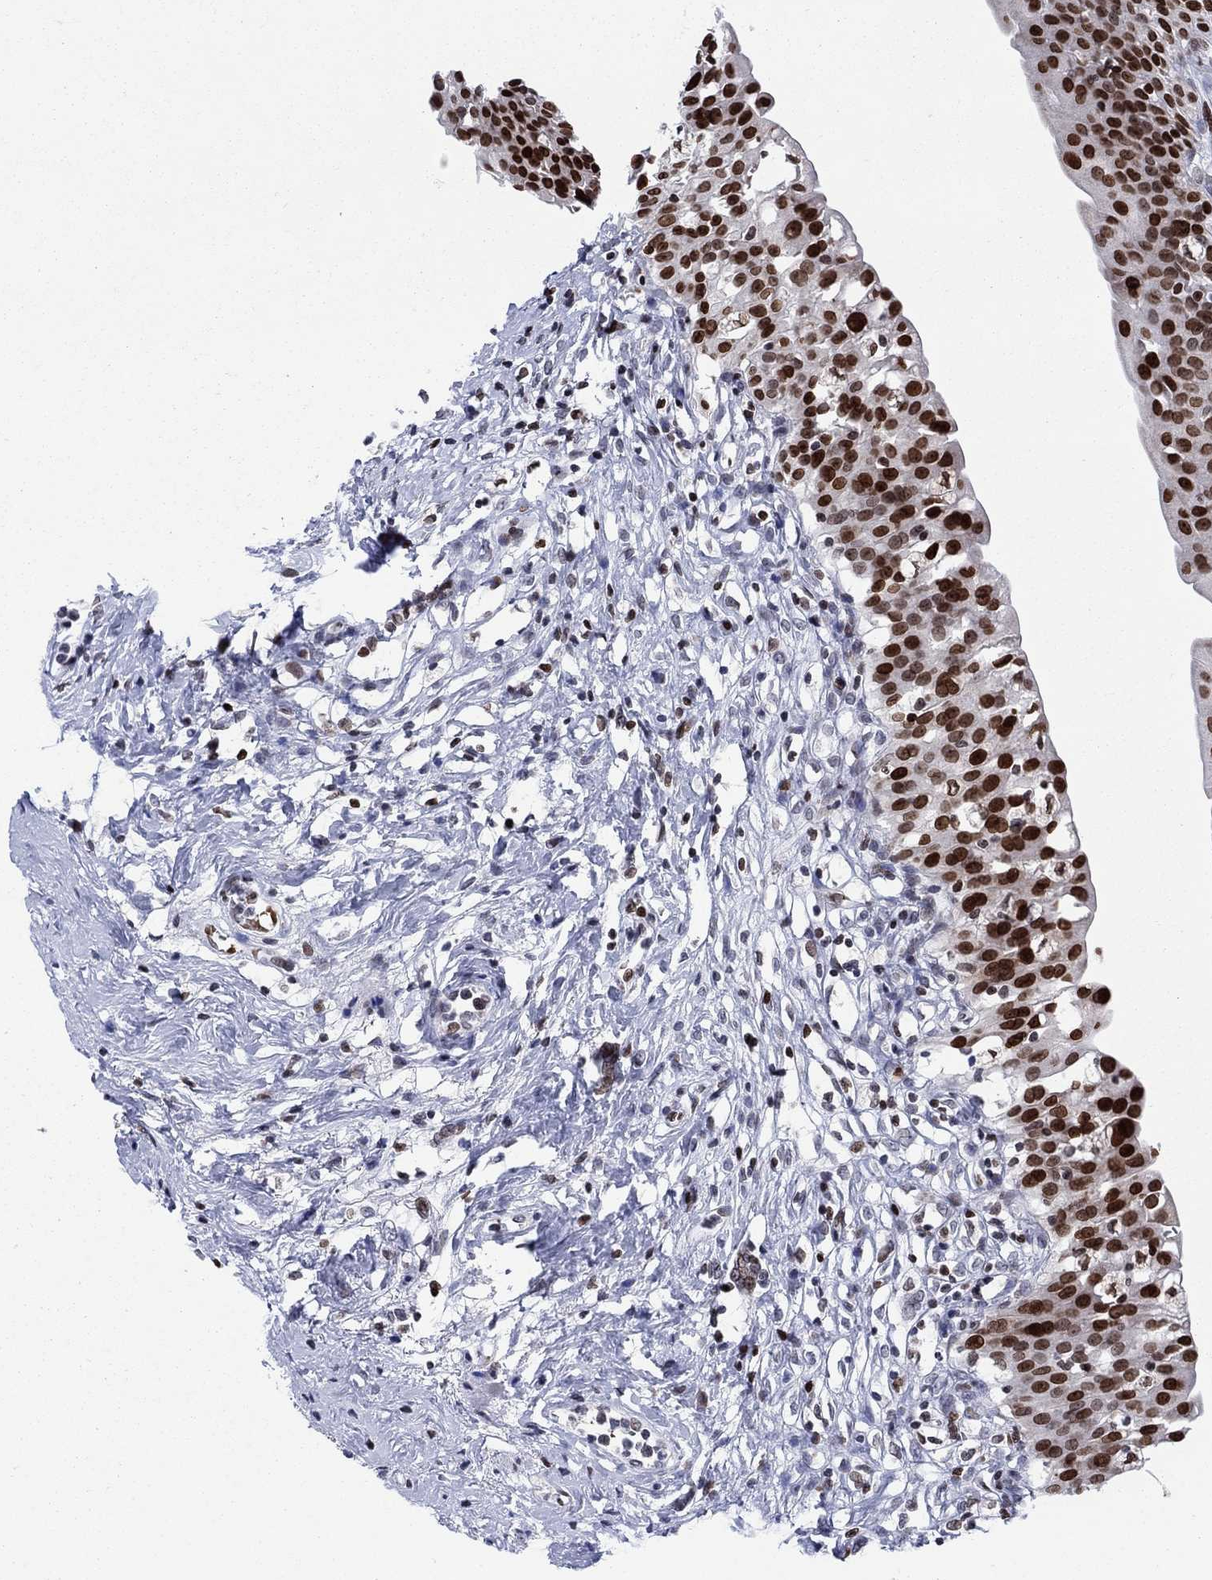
{"staining": {"intensity": "strong", "quantity": ">75%", "location": "nuclear"}, "tissue": "urinary bladder", "cell_type": "Urothelial cells", "image_type": "normal", "snomed": [{"axis": "morphology", "description": "Normal tissue, NOS"}, {"axis": "topography", "description": "Urinary bladder"}], "caption": "A photomicrograph of human urinary bladder stained for a protein displays strong nuclear brown staining in urothelial cells. Nuclei are stained in blue.", "gene": "HMGA1", "patient": {"sex": "male", "age": 76}}